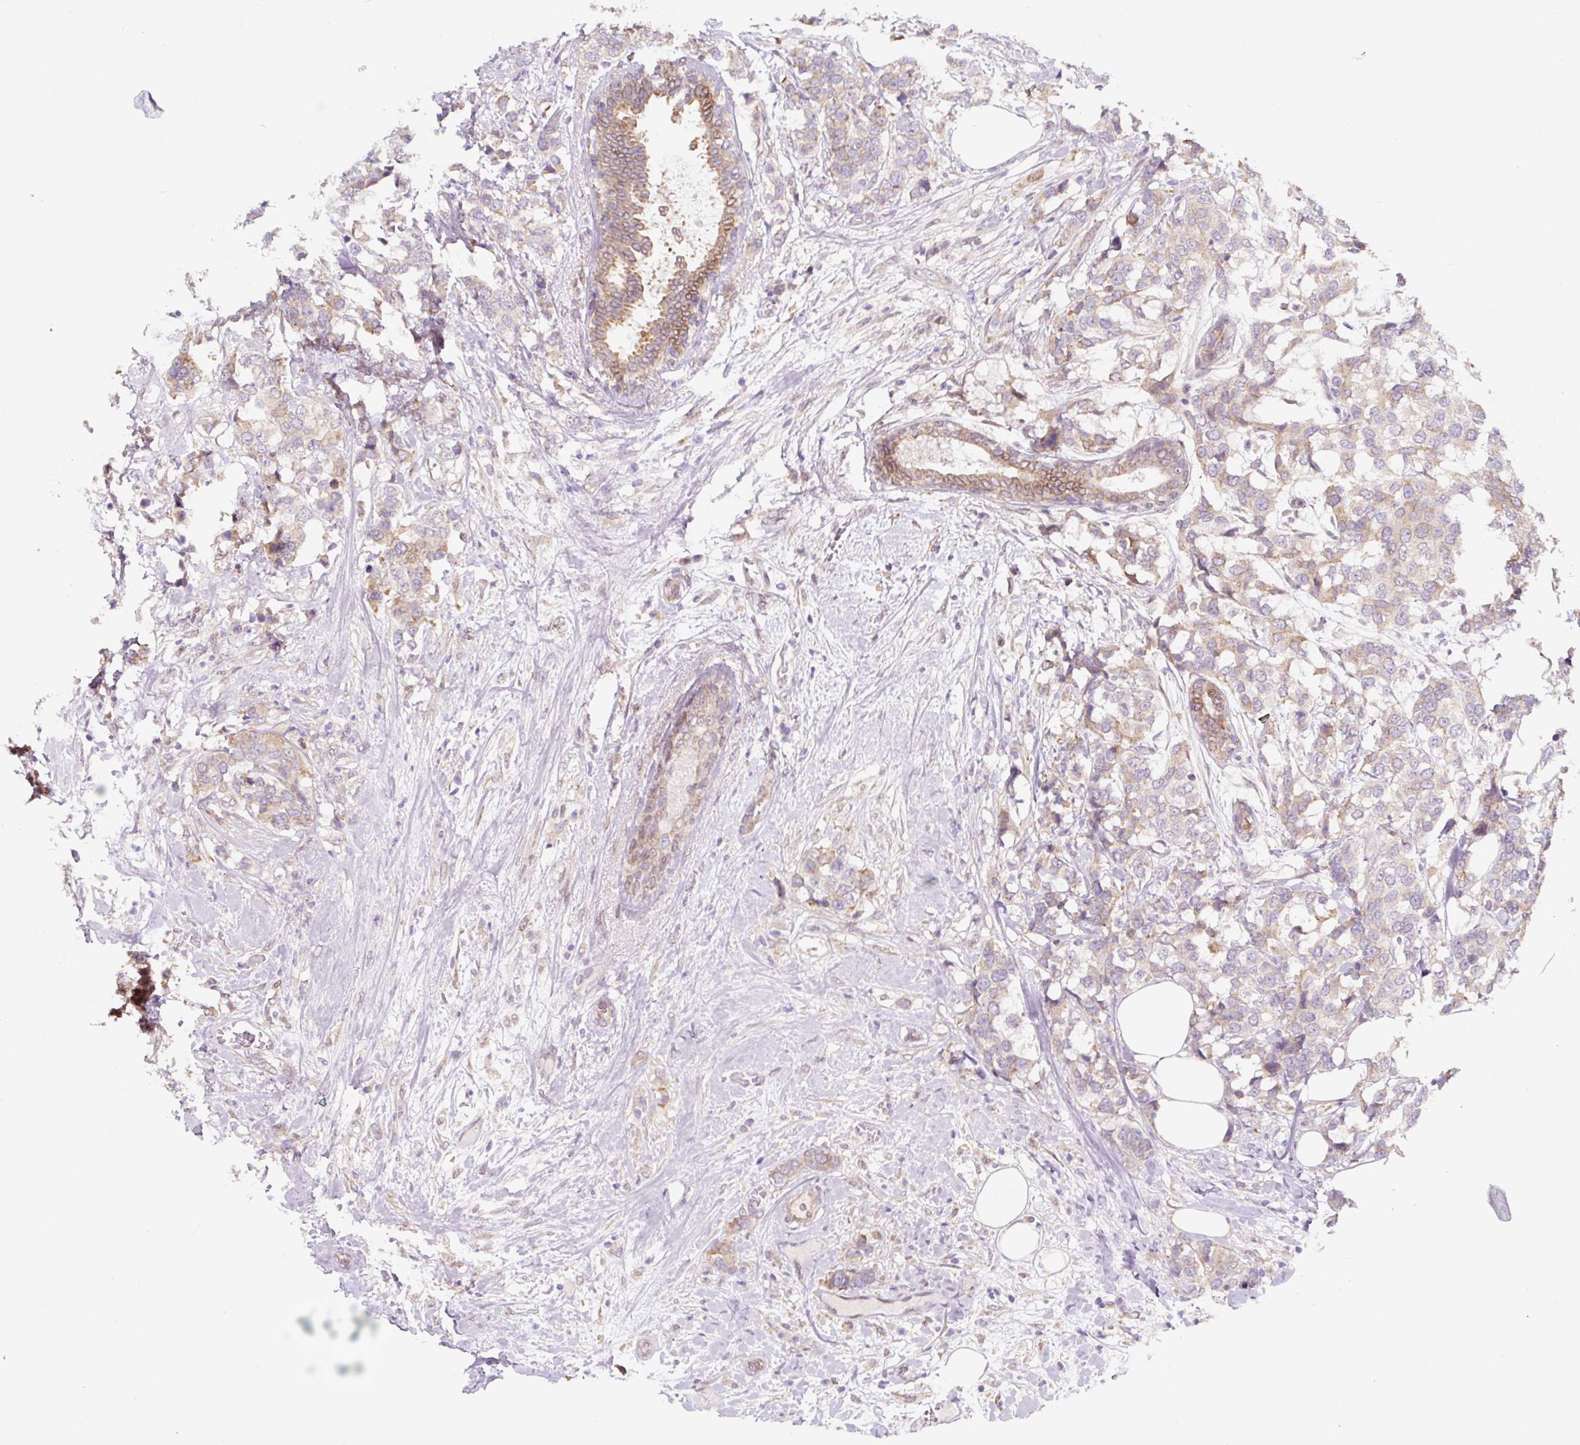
{"staining": {"intensity": "weak", "quantity": ">75%", "location": "cytoplasmic/membranous"}, "tissue": "breast cancer", "cell_type": "Tumor cells", "image_type": "cancer", "snomed": [{"axis": "morphology", "description": "Lobular carcinoma"}, {"axis": "topography", "description": "Breast"}], "caption": "Breast cancer (lobular carcinoma) stained with DAB immunohistochemistry (IHC) reveals low levels of weak cytoplasmic/membranous expression in about >75% of tumor cells.", "gene": "ASRGL1", "patient": {"sex": "female", "age": 59}}